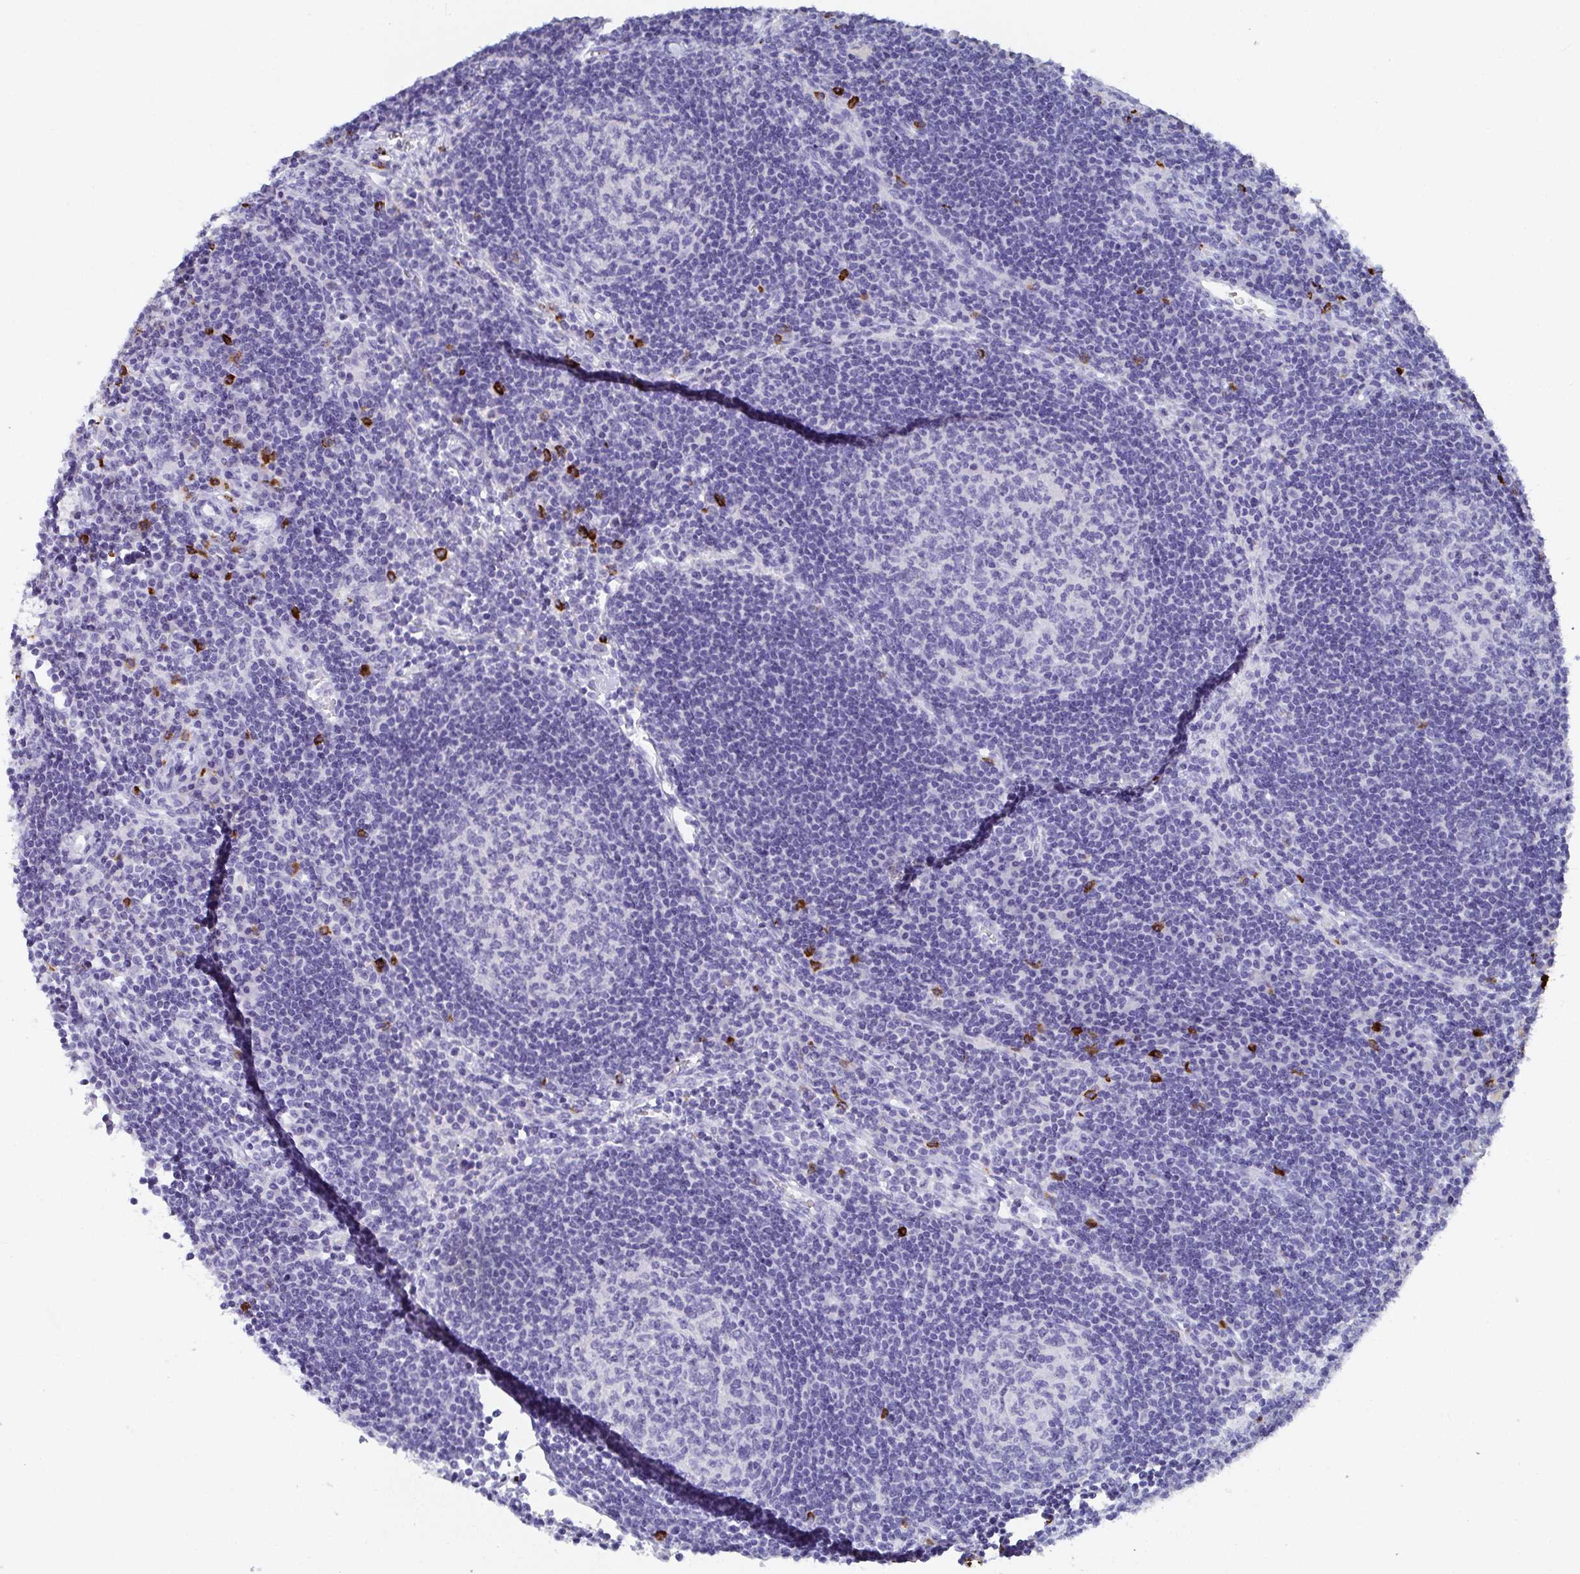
{"staining": {"intensity": "negative", "quantity": "none", "location": "none"}, "tissue": "lymph node", "cell_type": "Germinal center cells", "image_type": "normal", "snomed": [{"axis": "morphology", "description": "Normal tissue, NOS"}, {"axis": "topography", "description": "Lymph node"}], "caption": "Germinal center cells show no significant positivity in normal lymph node. Brightfield microscopy of immunohistochemistry stained with DAB (brown) and hematoxylin (blue), captured at high magnification.", "gene": "GRIA1", "patient": {"sex": "male", "age": 67}}